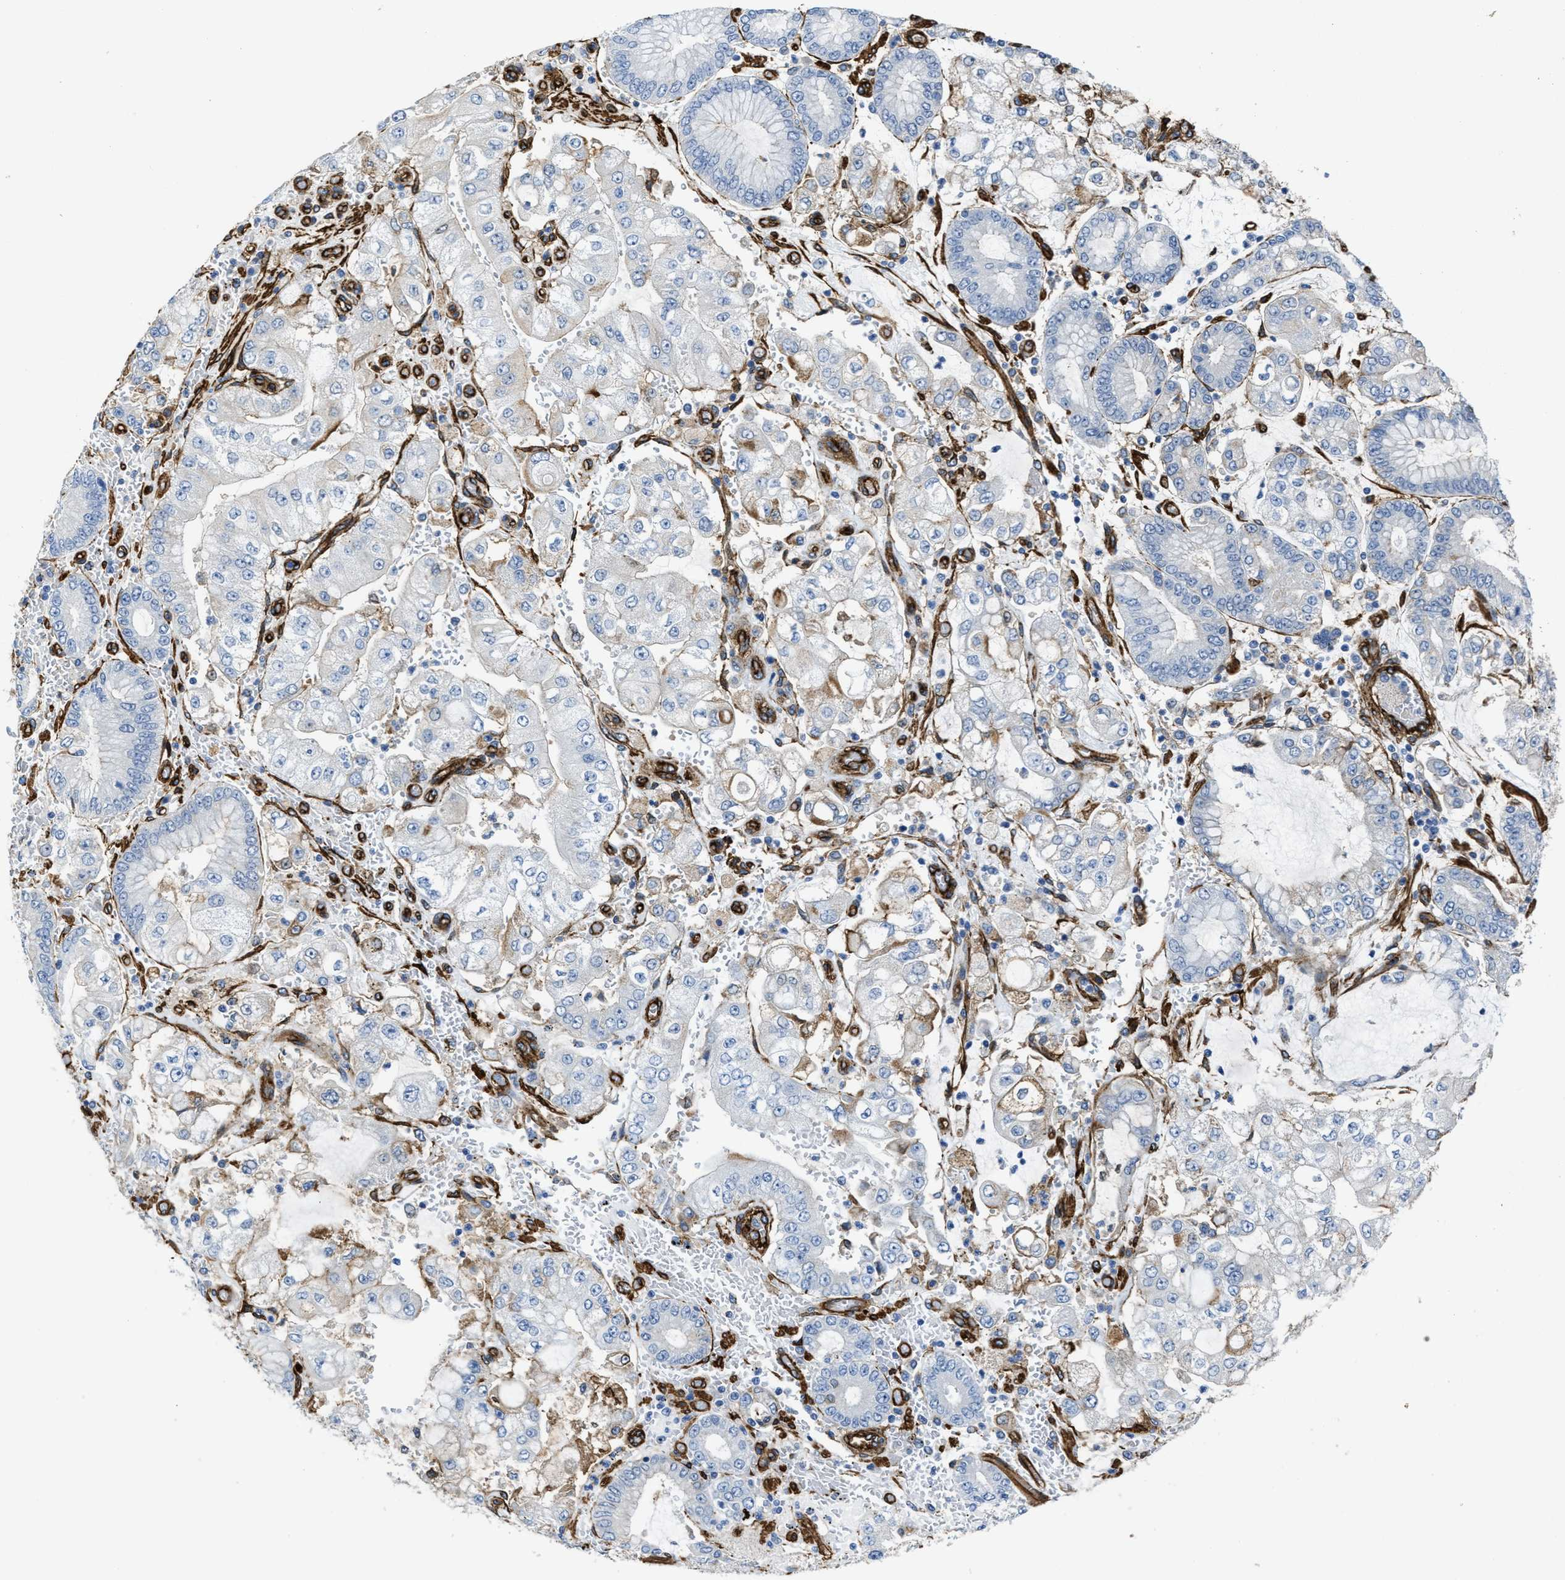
{"staining": {"intensity": "moderate", "quantity": "<25%", "location": "cytoplasmic/membranous"}, "tissue": "stomach cancer", "cell_type": "Tumor cells", "image_type": "cancer", "snomed": [{"axis": "morphology", "description": "Adenocarcinoma, NOS"}, {"axis": "topography", "description": "Stomach"}], "caption": "Stomach cancer (adenocarcinoma) stained with DAB IHC displays low levels of moderate cytoplasmic/membranous positivity in about <25% of tumor cells.", "gene": "NAB1", "patient": {"sex": "male", "age": 76}}